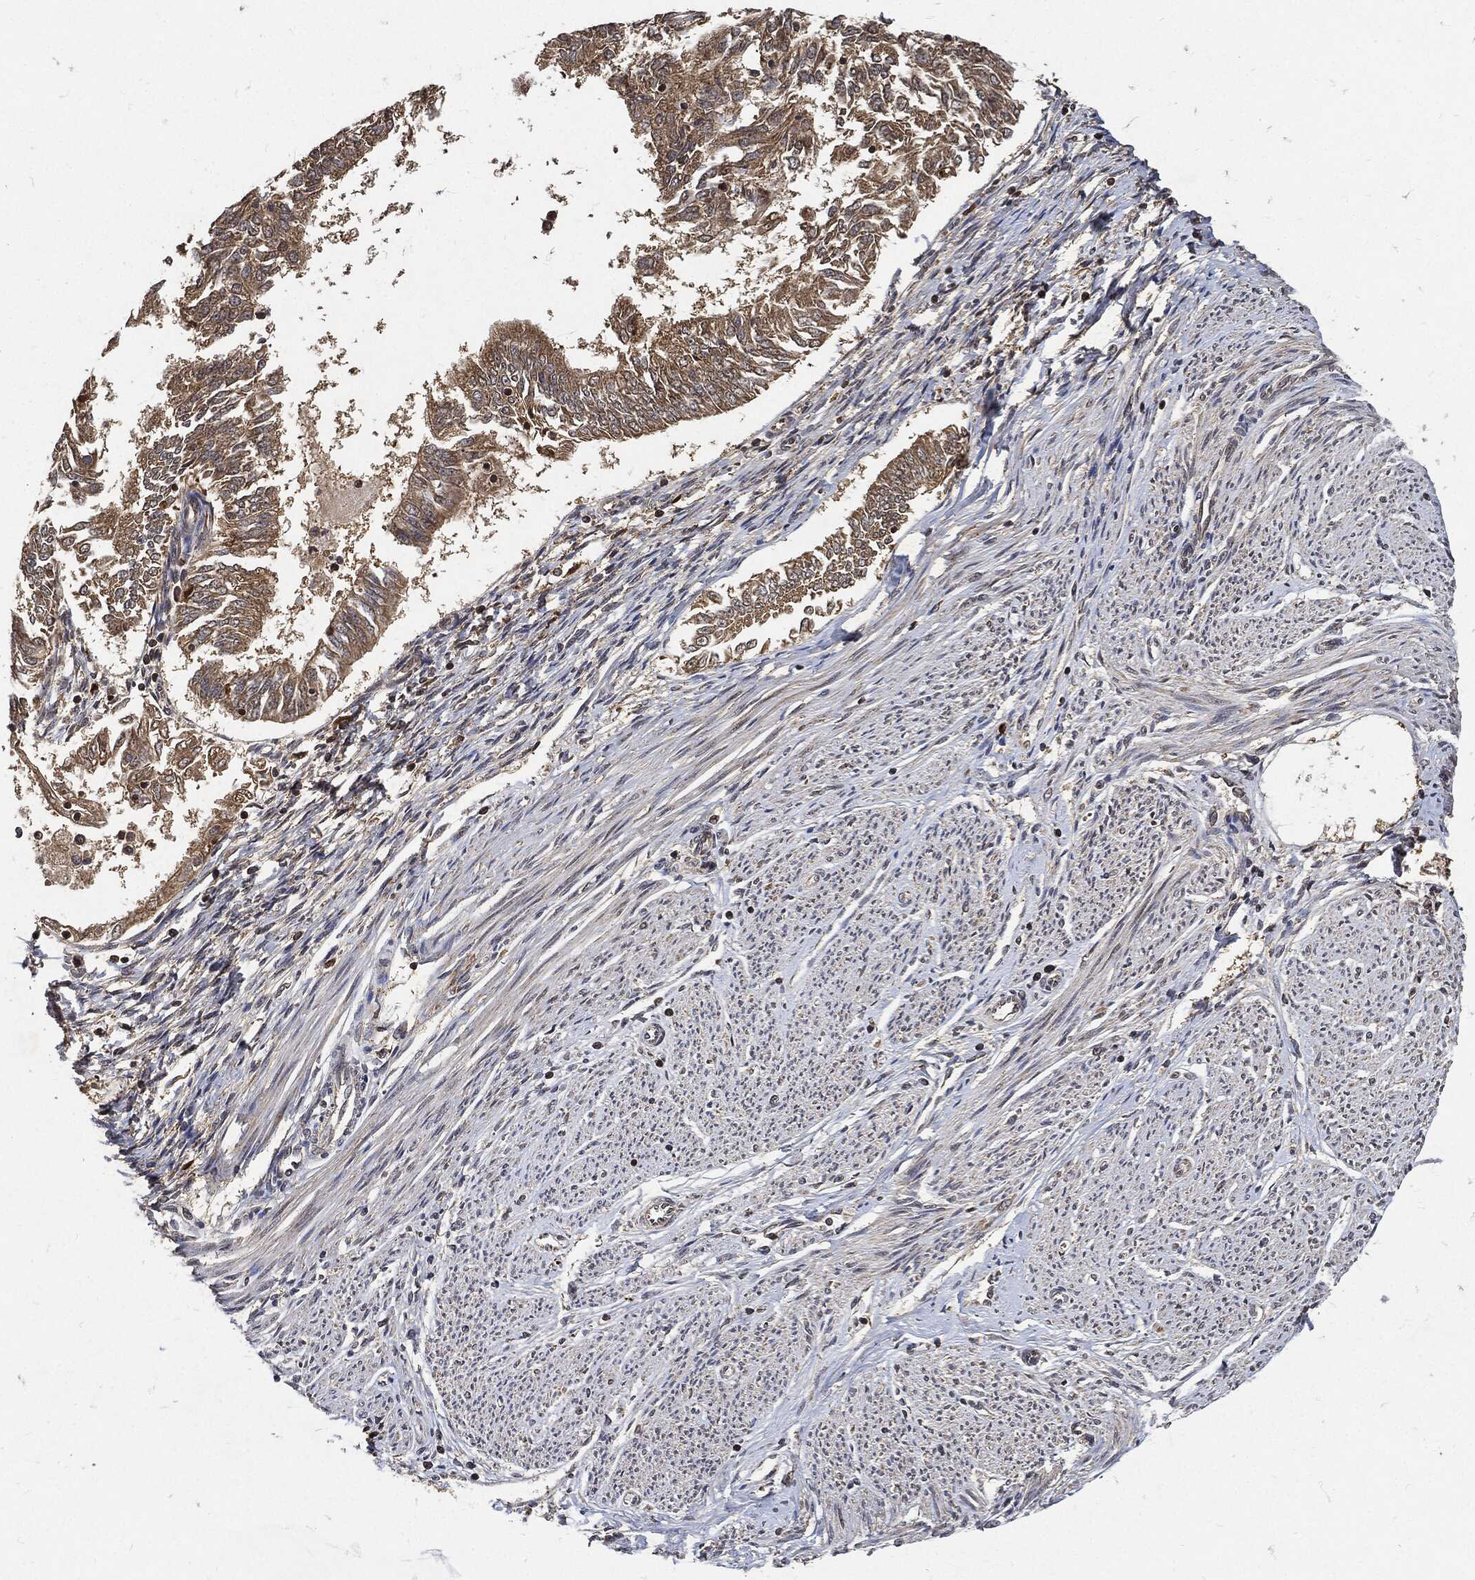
{"staining": {"intensity": "weak", "quantity": ">75%", "location": "cytoplasmic/membranous"}, "tissue": "endometrial cancer", "cell_type": "Tumor cells", "image_type": "cancer", "snomed": [{"axis": "morphology", "description": "Adenocarcinoma, NOS"}, {"axis": "topography", "description": "Endometrium"}], "caption": "Endometrial cancer (adenocarcinoma) tissue exhibits weak cytoplasmic/membranous expression in approximately >75% of tumor cells (Stains: DAB (3,3'-diaminobenzidine) in brown, nuclei in blue, Microscopy: brightfield microscopy at high magnification).", "gene": "ZNF226", "patient": {"sex": "female", "age": 58}}